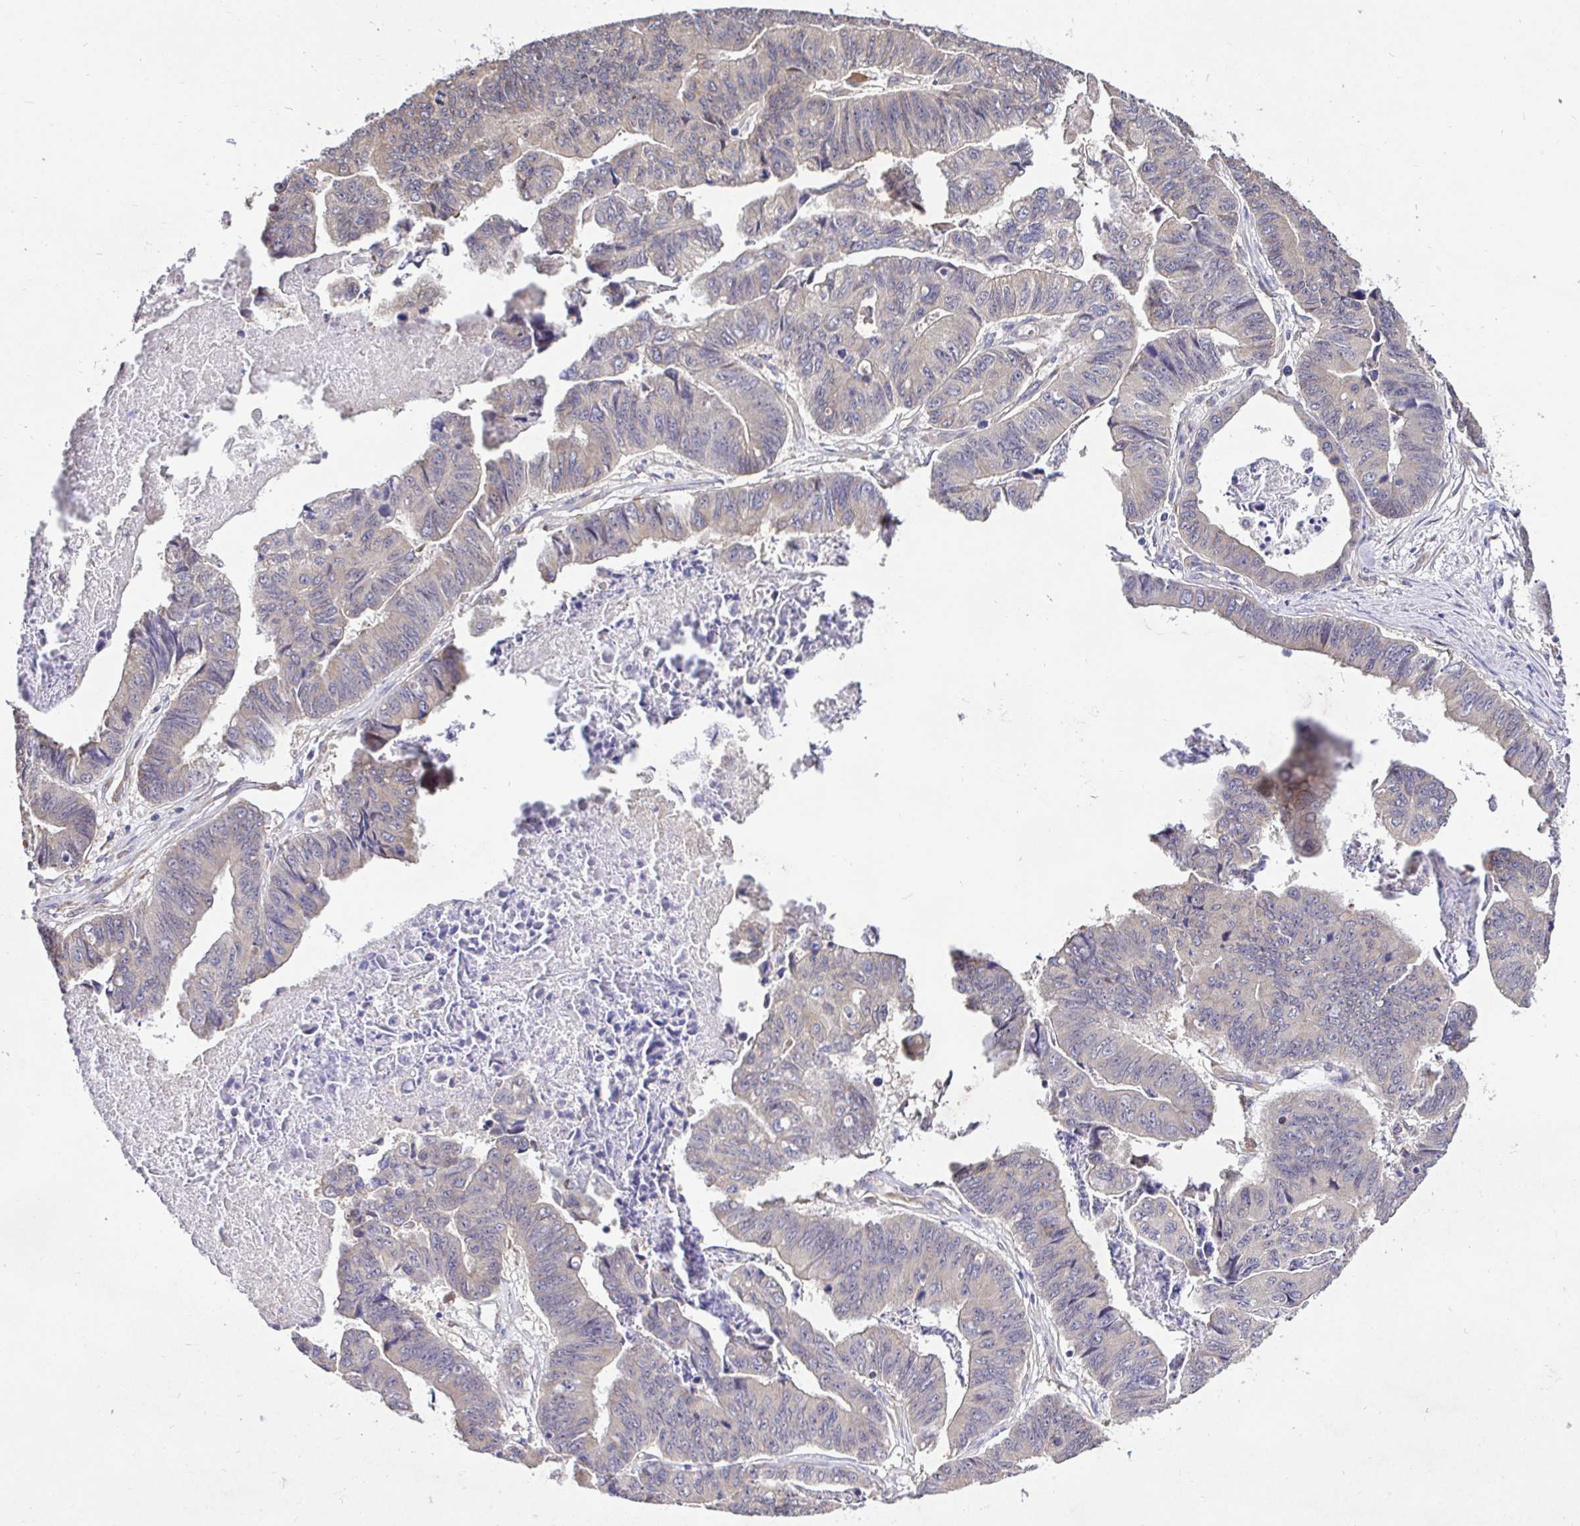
{"staining": {"intensity": "negative", "quantity": "none", "location": "none"}, "tissue": "stomach cancer", "cell_type": "Tumor cells", "image_type": "cancer", "snomed": [{"axis": "morphology", "description": "Adenocarcinoma, NOS"}, {"axis": "topography", "description": "Stomach, lower"}], "caption": "This is a histopathology image of immunohistochemistry (IHC) staining of stomach cancer (adenocarcinoma), which shows no staining in tumor cells. (Brightfield microscopy of DAB (3,3'-diaminobenzidine) immunohistochemistry at high magnification).", "gene": "CCDC122", "patient": {"sex": "male", "age": 77}}